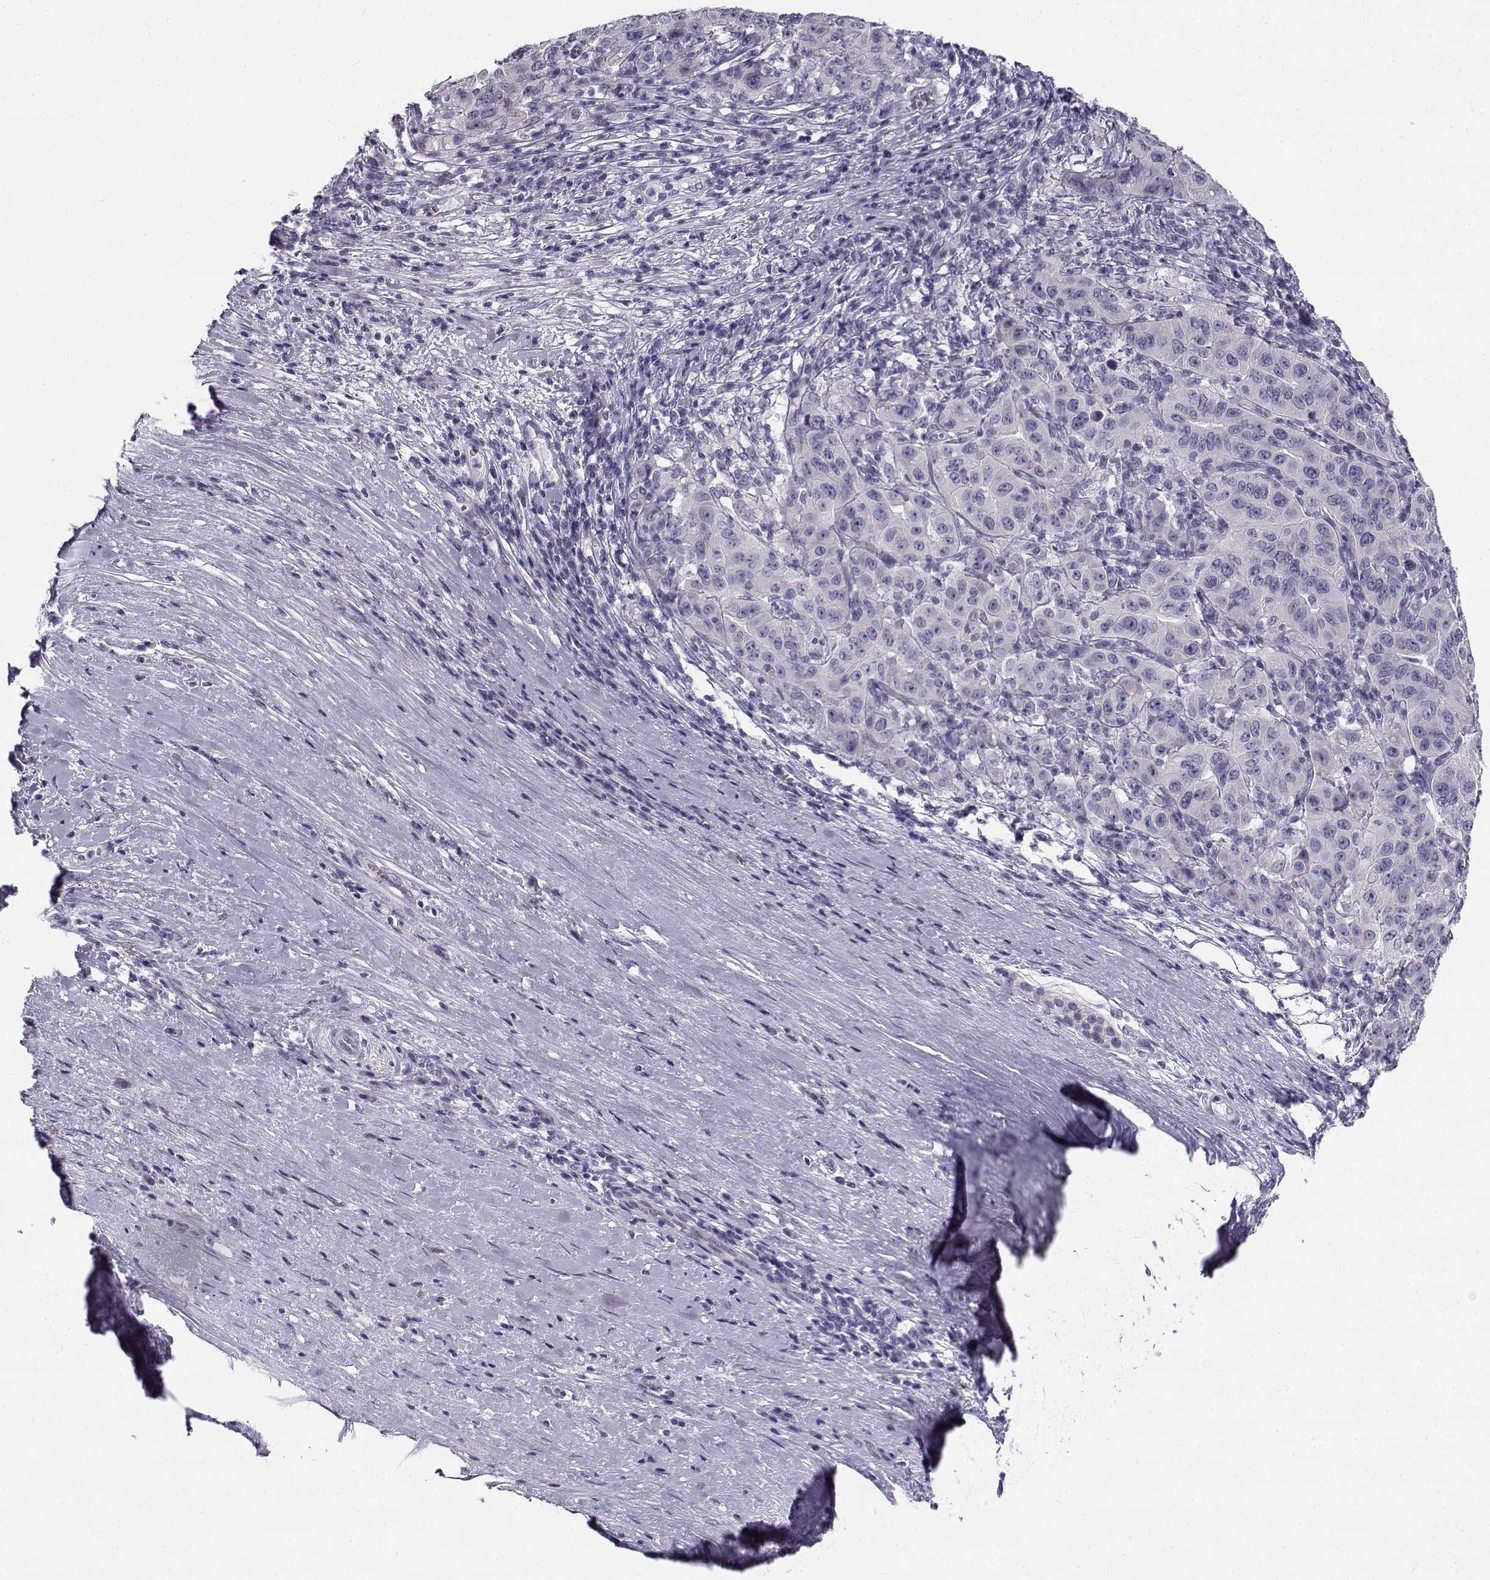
{"staining": {"intensity": "negative", "quantity": "none", "location": "none"}, "tissue": "pancreatic cancer", "cell_type": "Tumor cells", "image_type": "cancer", "snomed": [{"axis": "morphology", "description": "Adenocarcinoma, NOS"}, {"axis": "topography", "description": "Pancreas"}], "caption": "Immunohistochemical staining of pancreatic cancer displays no significant staining in tumor cells.", "gene": "CREB3L3", "patient": {"sex": "male", "age": 63}}